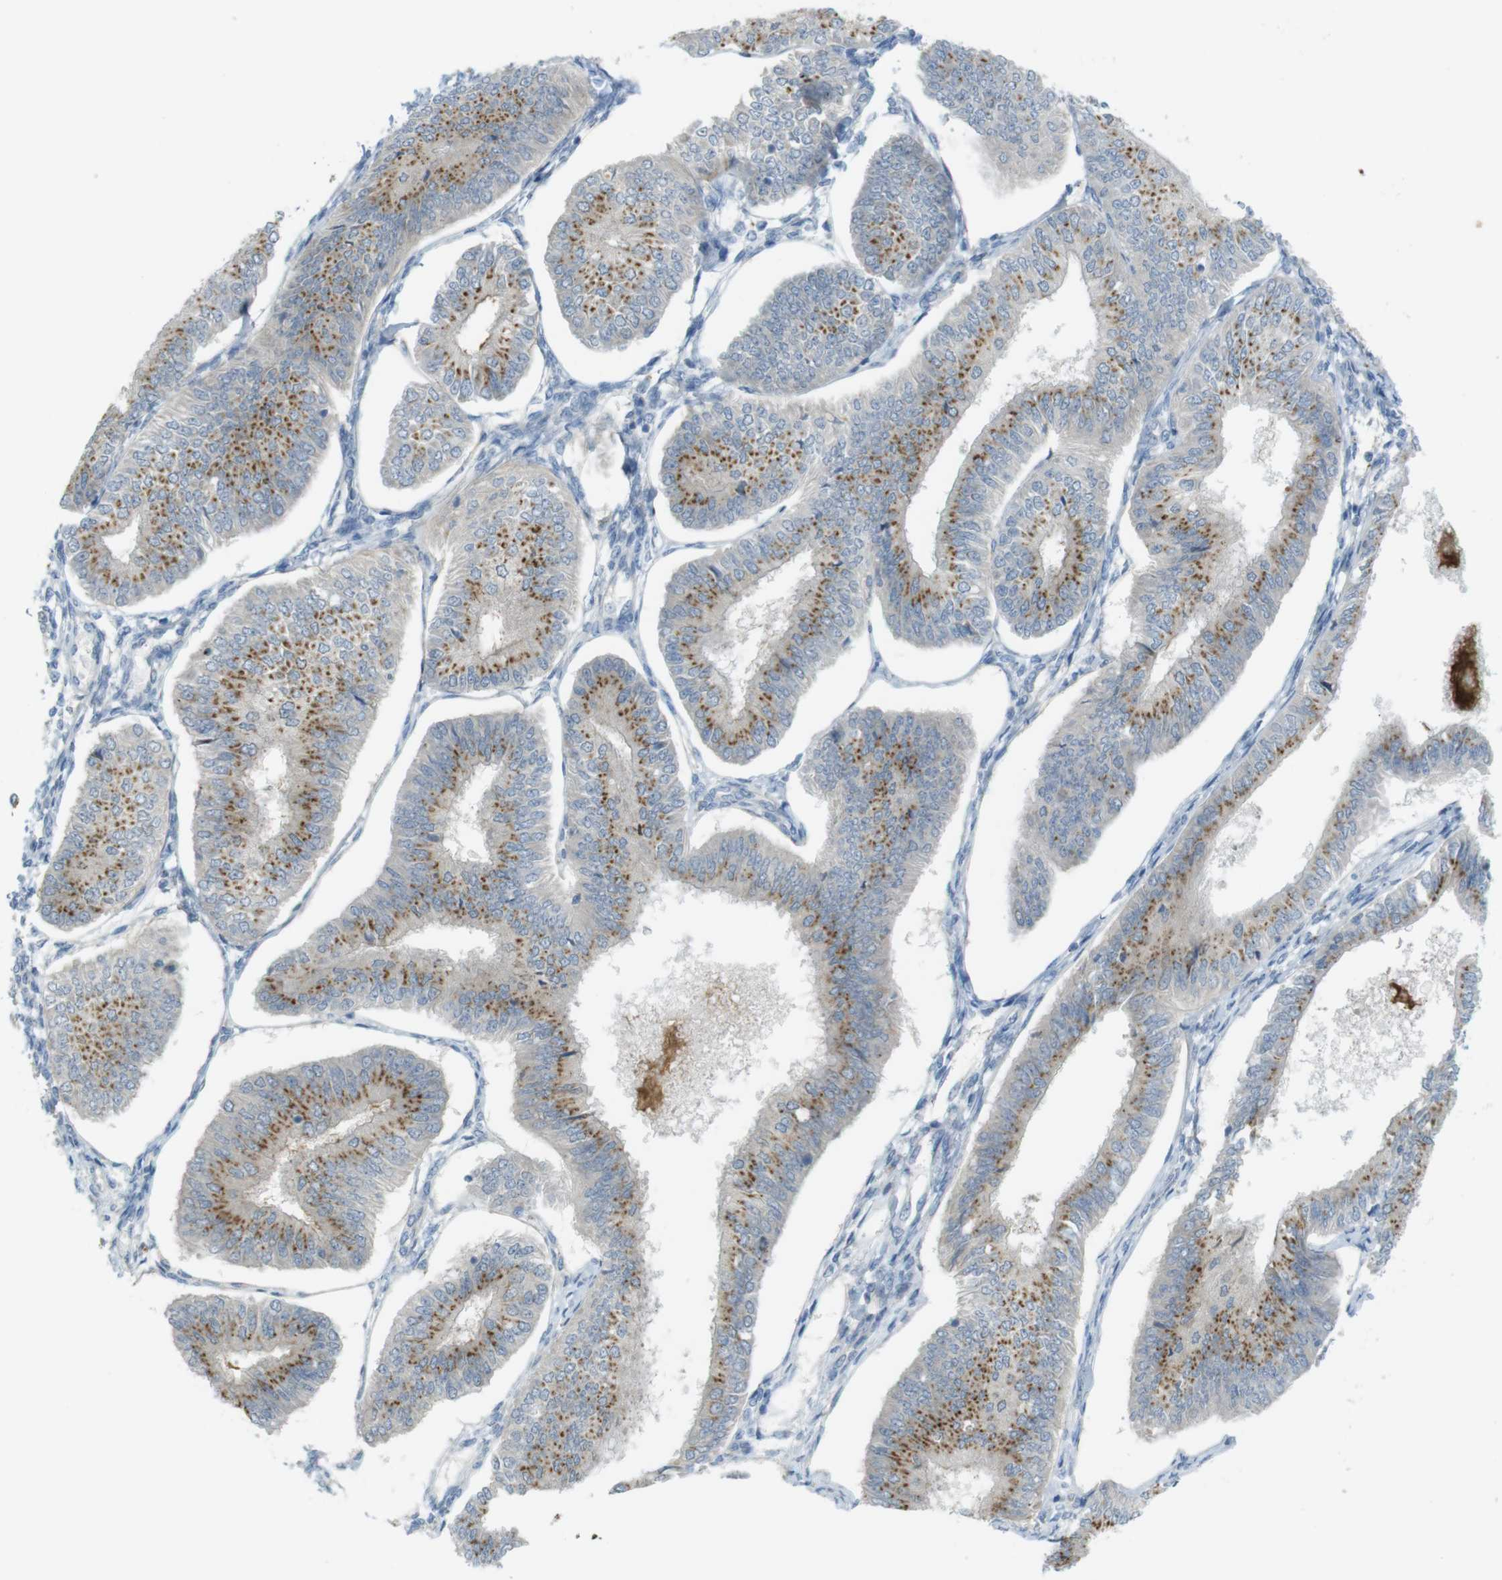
{"staining": {"intensity": "moderate", "quantity": ">75%", "location": "cytoplasmic/membranous"}, "tissue": "endometrial cancer", "cell_type": "Tumor cells", "image_type": "cancer", "snomed": [{"axis": "morphology", "description": "Adenocarcinoma, NOS"}, {"axis": "topography", "description": "Endometrium"}], "caption": "Protein expression analysis of endometrial cancer (adenocarcinoma) demonstrates moderate cytoplasmic/membranous staining in about >75% of tumor cells.", "gene": "UGT8", "patient": {"sex": "female", "age": 58}}